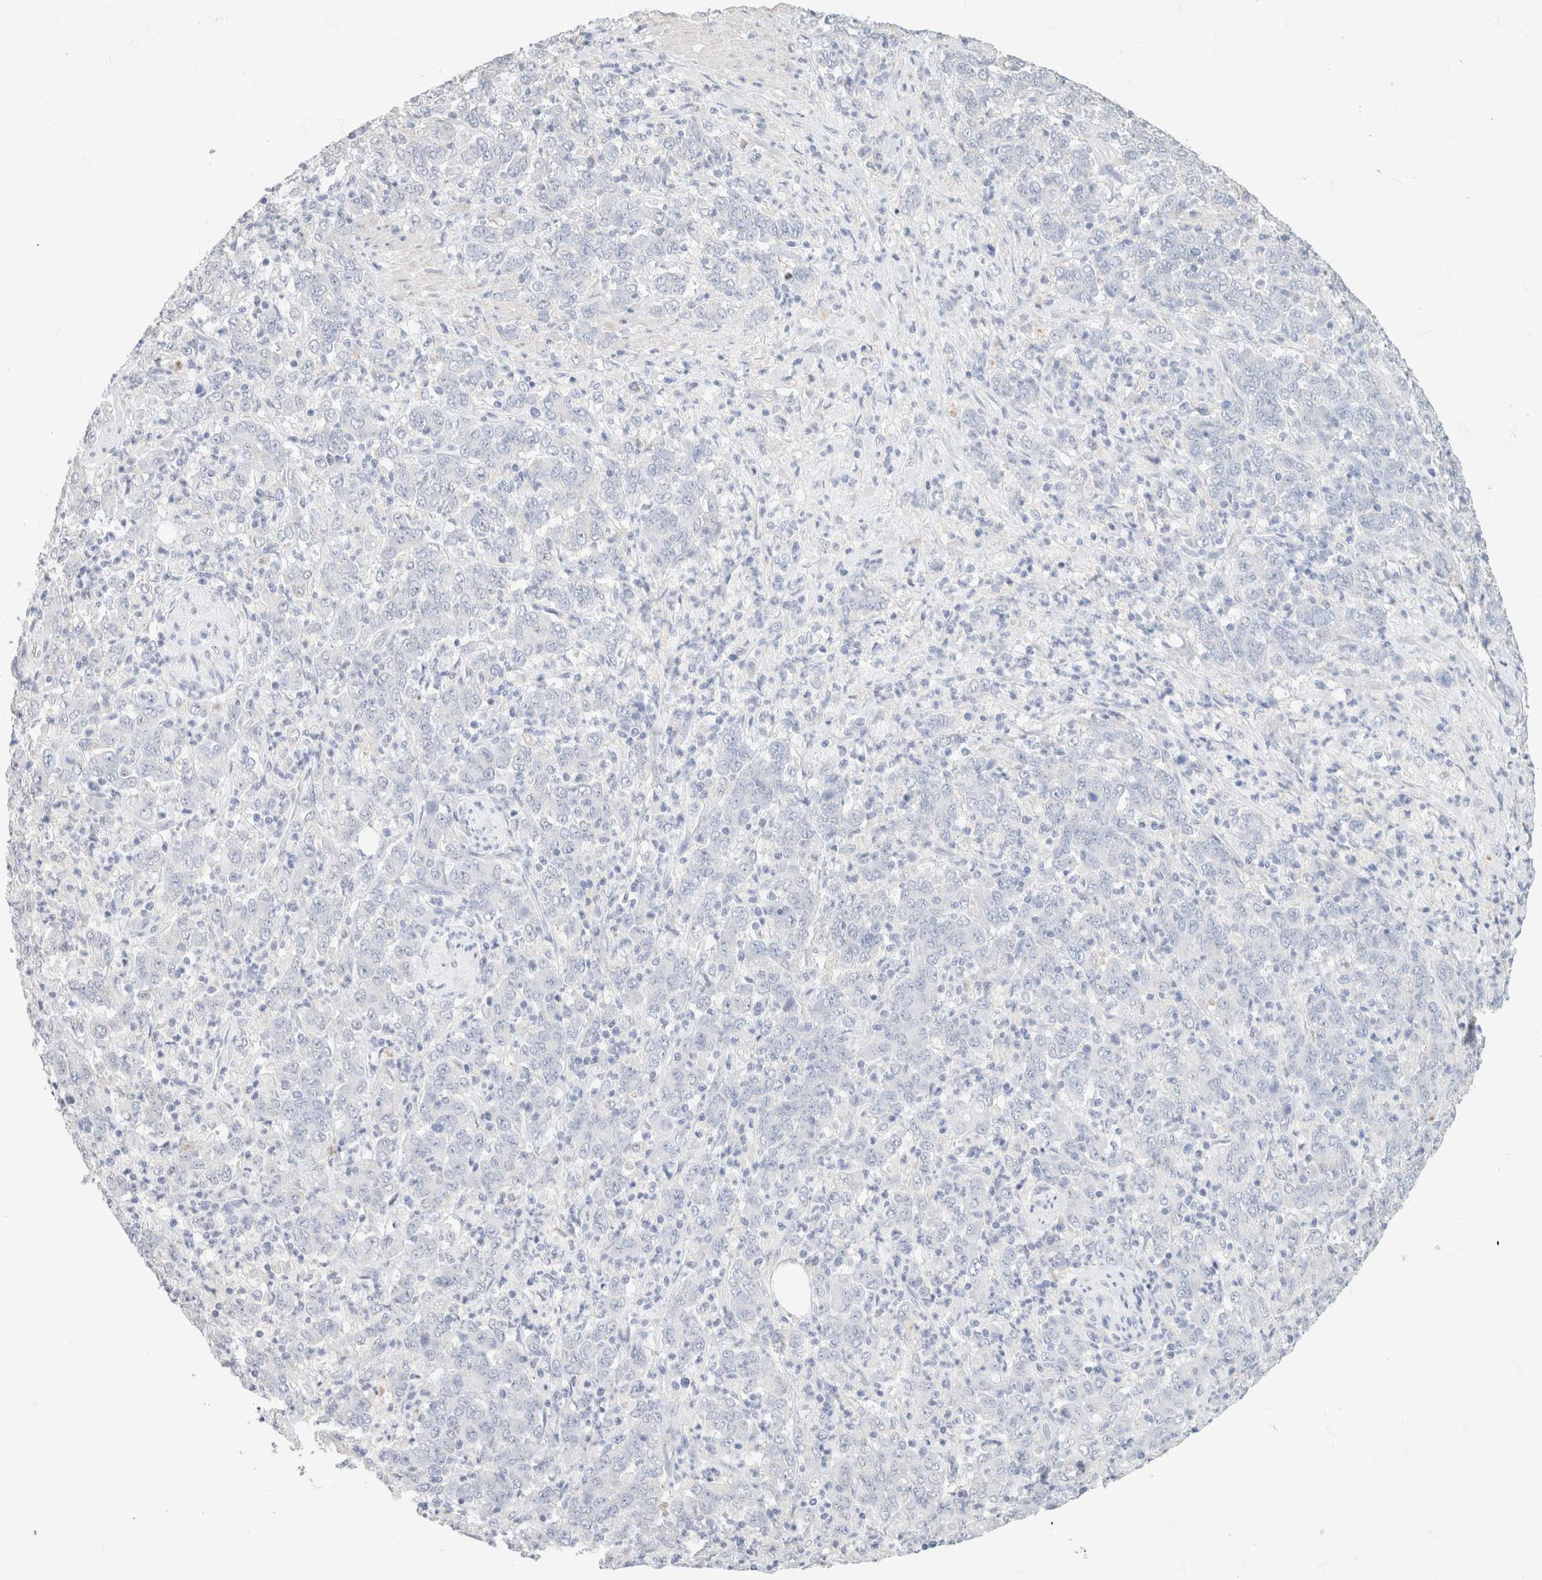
{"staining": {"intensity": "negative", "quantity": "none", "location": "none"}, "tissue": "stomach cancer", "cell_type": "Tumor cells", "image_type": "cancer", "snomed": [{"axis": "morphology", "description": "Adenocarcinoma, NOS"}, {"axis": "topography", "description": "Stomach, lower"}], "caption": "Tumor cells are negative for brown protein staining in stomach adenocarcinoma.", "gene": "CA12", "patient": {"sex": "female", "age": 71}}